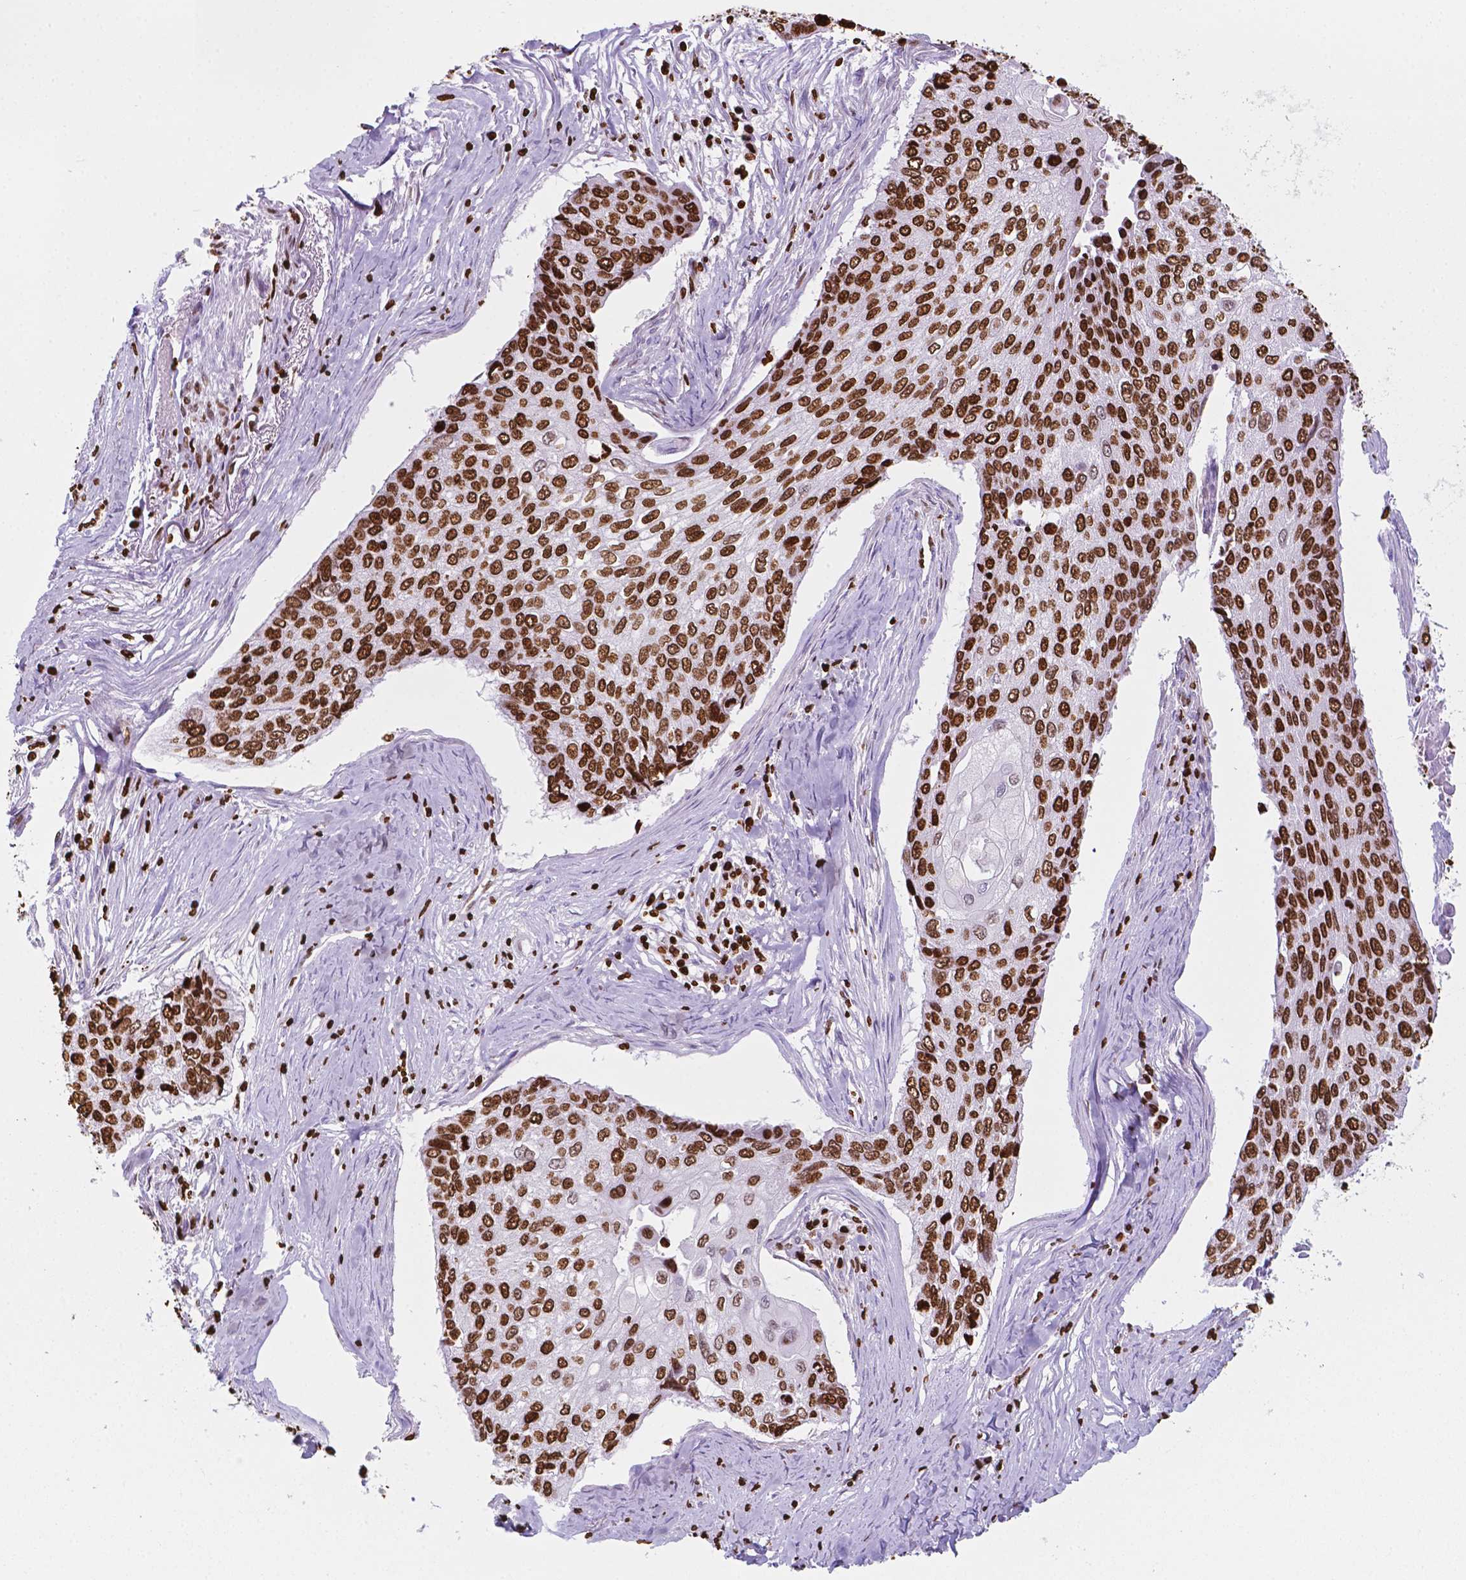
{"staining": {"intensity": "strong", "quantity": ">75%", "location": "nuclear"}, "tissue": "lung cancer", "cell_type": "Tumor cells", "image_type": "cancer", "snomed": [{"axis": "morphology", "description": "Squamous cell carcinoma, NOS"}, {"axis": "morphology", "description": "Squamous cell carcinoma, metastatic, NOS"}, {"axis": "topography", "description": "Lung"}], "caption": "Lung metastatic squamous cell carcinoma tissue reveals strong nuclear expression in about >75% of tumor cells, visualized by immunohistochemistry. (Brightfield microscopy of DAB IHC at high magnification).", "gene": "CBY3", "patient": {"sex": "male", "age": 63}}